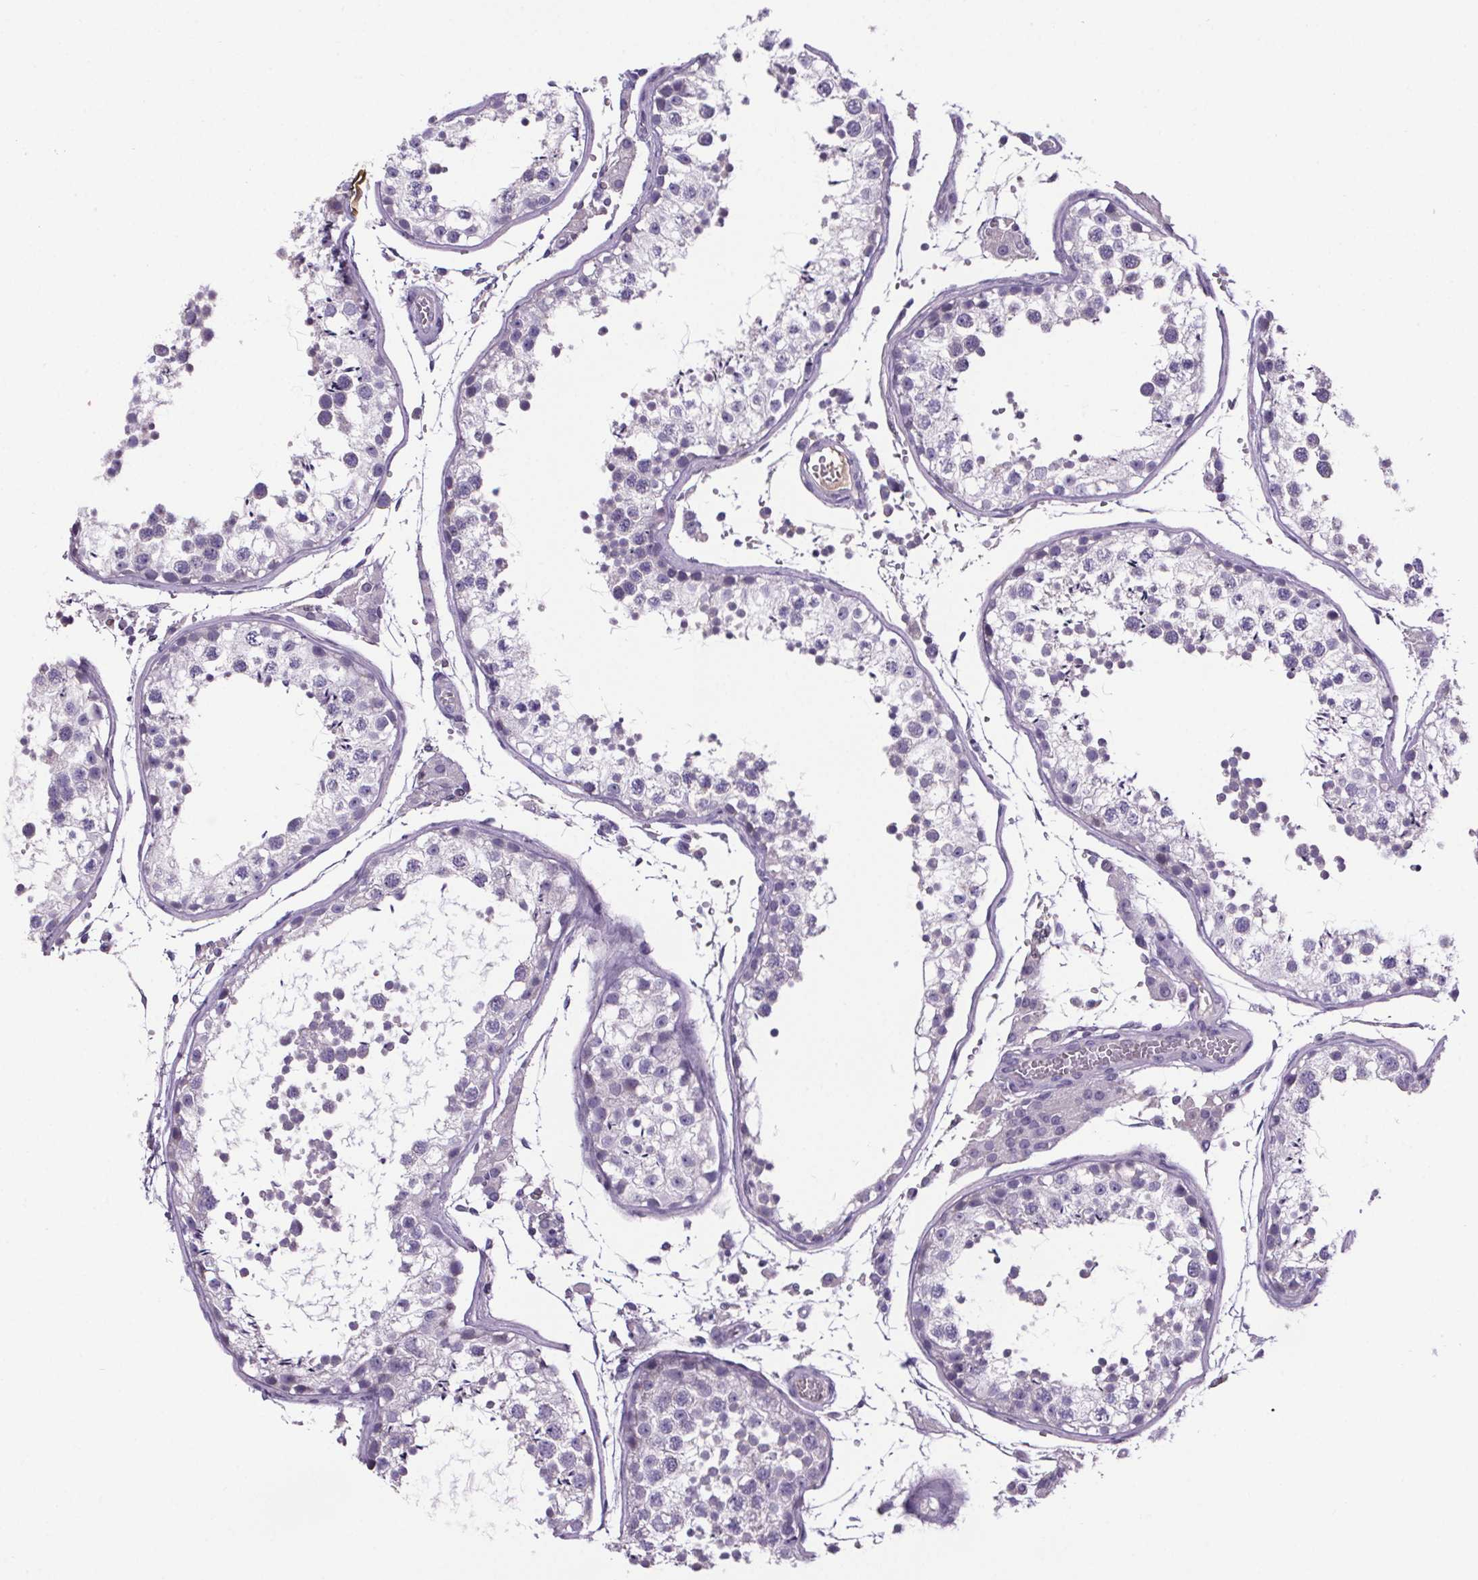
{"staining": {"intensity": "negative", "quantity": "none", "location": "none"}, "tissue": "testis", "cell_type": "Cells in seminiferous ducts", "image_type": "normal", "snomed": [{"axis": "morphology", "description": "Normal tissue, NOS"}, {"axis": "topography", "description": "Testis"}], "caption": "DAB (3,3'-diaminobenzidine) immunohistochemical staining of benign testis exhibits no significant expression in cells in seminiferous ducts.", "gene": "CUBN", "patient": {"sex": "male", "age": 29}}